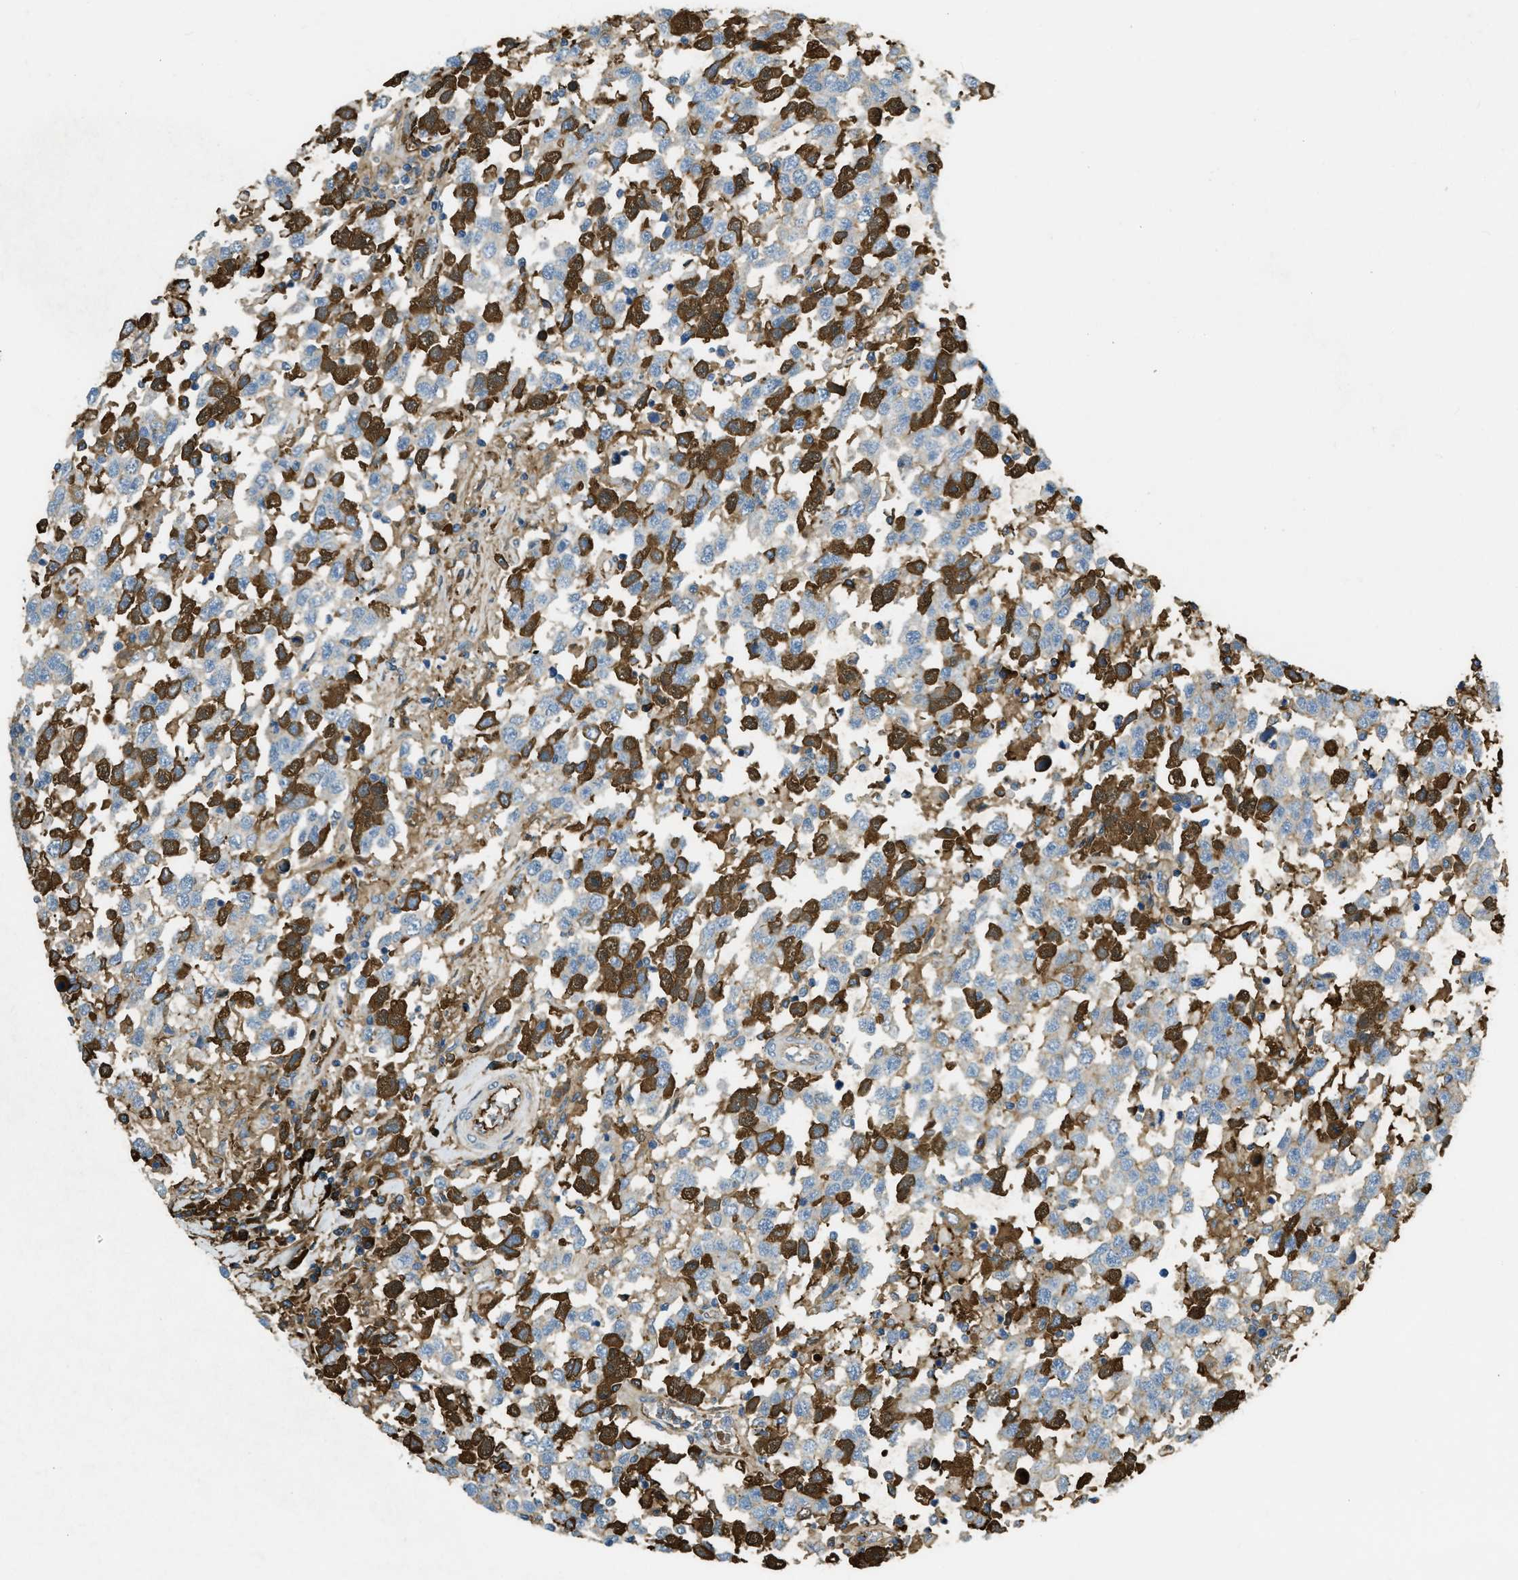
{"staining": {"intensity": "strong", "quantity": ">75%", "location": "cytoplasmic/membranous"}, "tissue": "testis cancer", "cell_type": "Tumor cells", "image_type": "cancer", "snomed": [{"axis": "morphology", "description": "Seminoma, NOS"}, {"axis": "topography", "description": "Testis"}], "caption": "Immunohistochemical staining of seminoma (testis) exhibits high levels of strong cytoplasmic/membranous positivity in about >75% of tumor cells.", "gene": "PRTN3", "patient": {"sex": "male", "age": 41}}